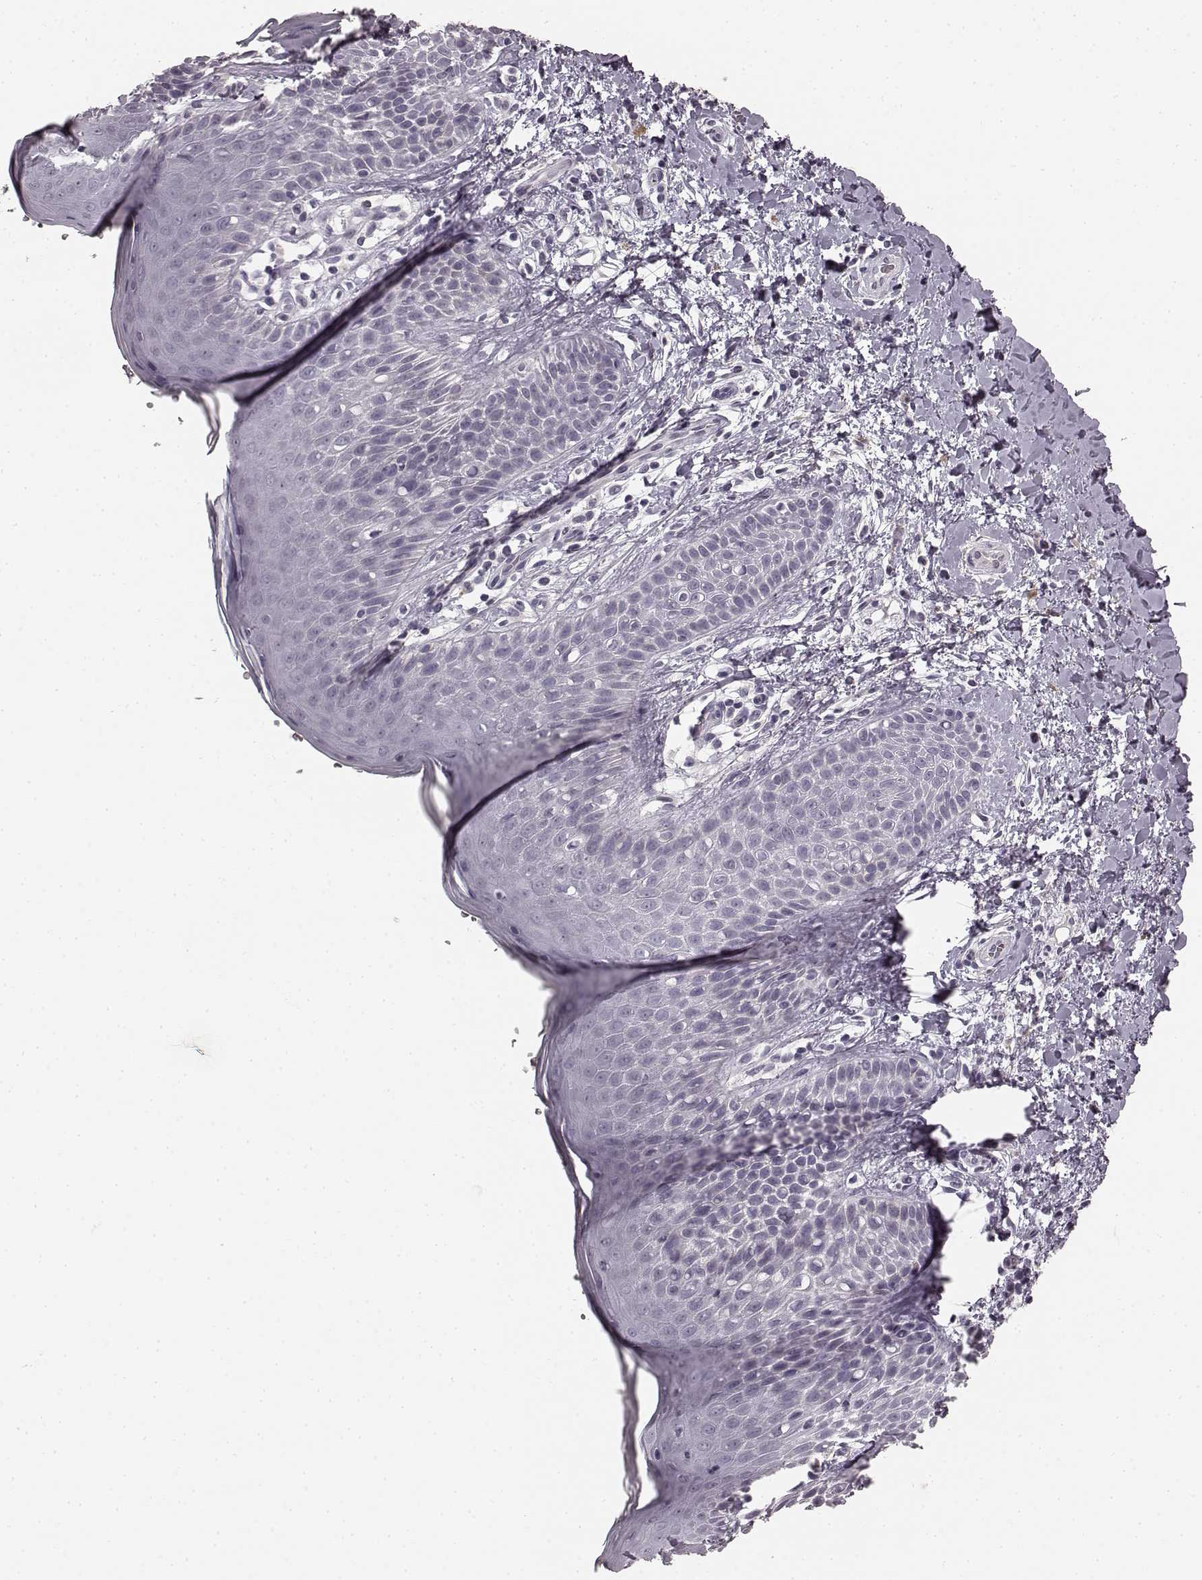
{"staining": {"intensity": "negative", "quantity": "none", "location": "none"}, "tissue": "skin", "cell_type": "Epidermal cells", "image_type": "normal", "snomed": [{"axis": "morphology", "description": "Normal tissue, NOS"}, {"axis": "topography", "description": "Anal"}], "caption": "Epidermal cells show no significant staining in unremarkable skin. The staining is performed using DAB brown chromogen with nuclei counter-stained in using hematoxylin.", "gene": "RIT2", "patient": {"sex": "male", "age": 36}}